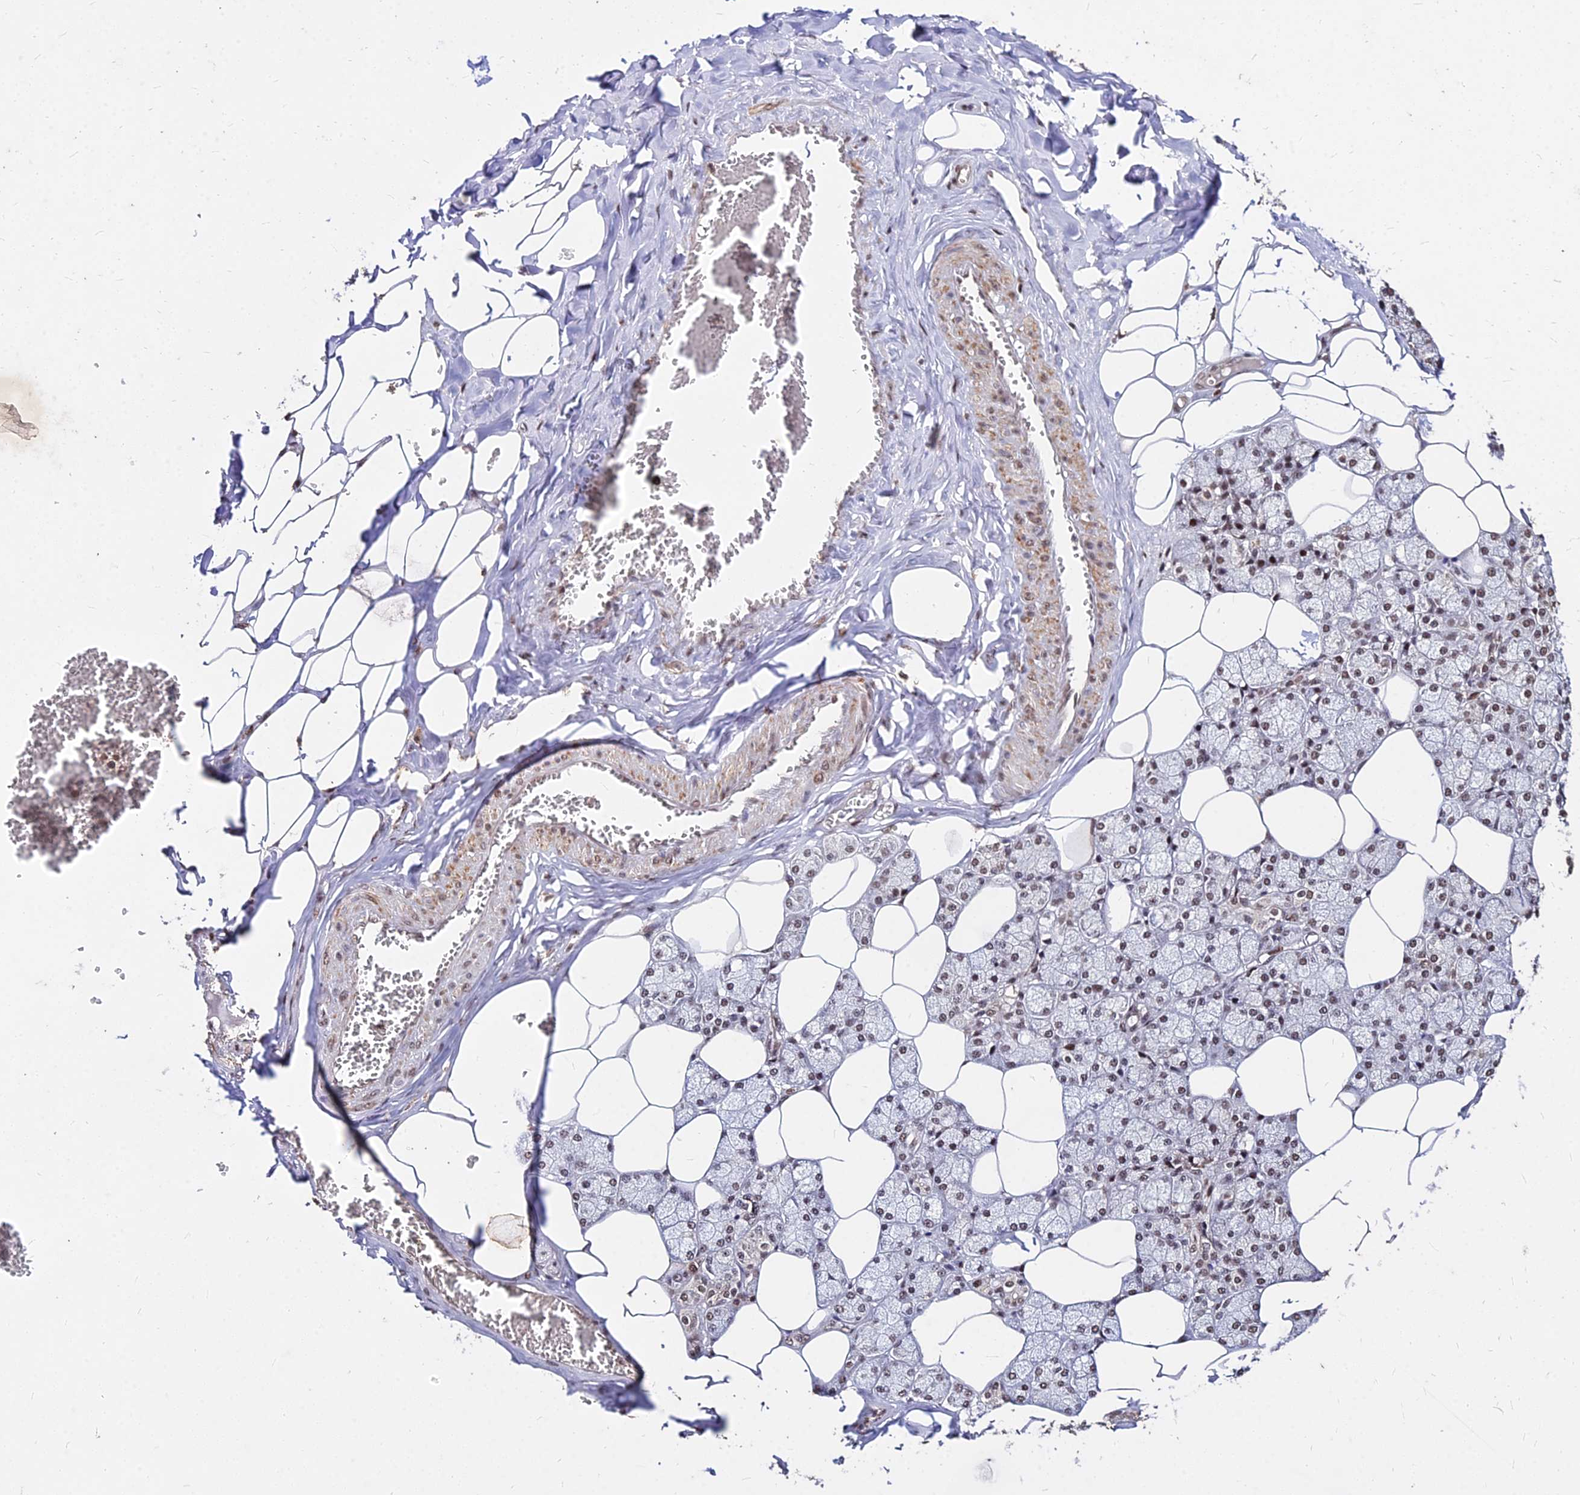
{"staining": {"intensity": "moderate", "quantity": ">75%", "location": "nuclear"}, "tissue": "salivary gland", "cell_type": "Glandular cells", "image_type": "normal", "snomed": [{"axis": "morphology", "description": "Normal tissue, NOS"}, {"axis": "topography", "description": "Salivary gland"}], "caption": "An IHC image of unremarkable tissue is shown. Protein staining in brown highlights moderate nuclear positivity in salivary gland within glandular cells.", "gene": "ZBED4", "patient": {"sex": "male", "age": 62}}